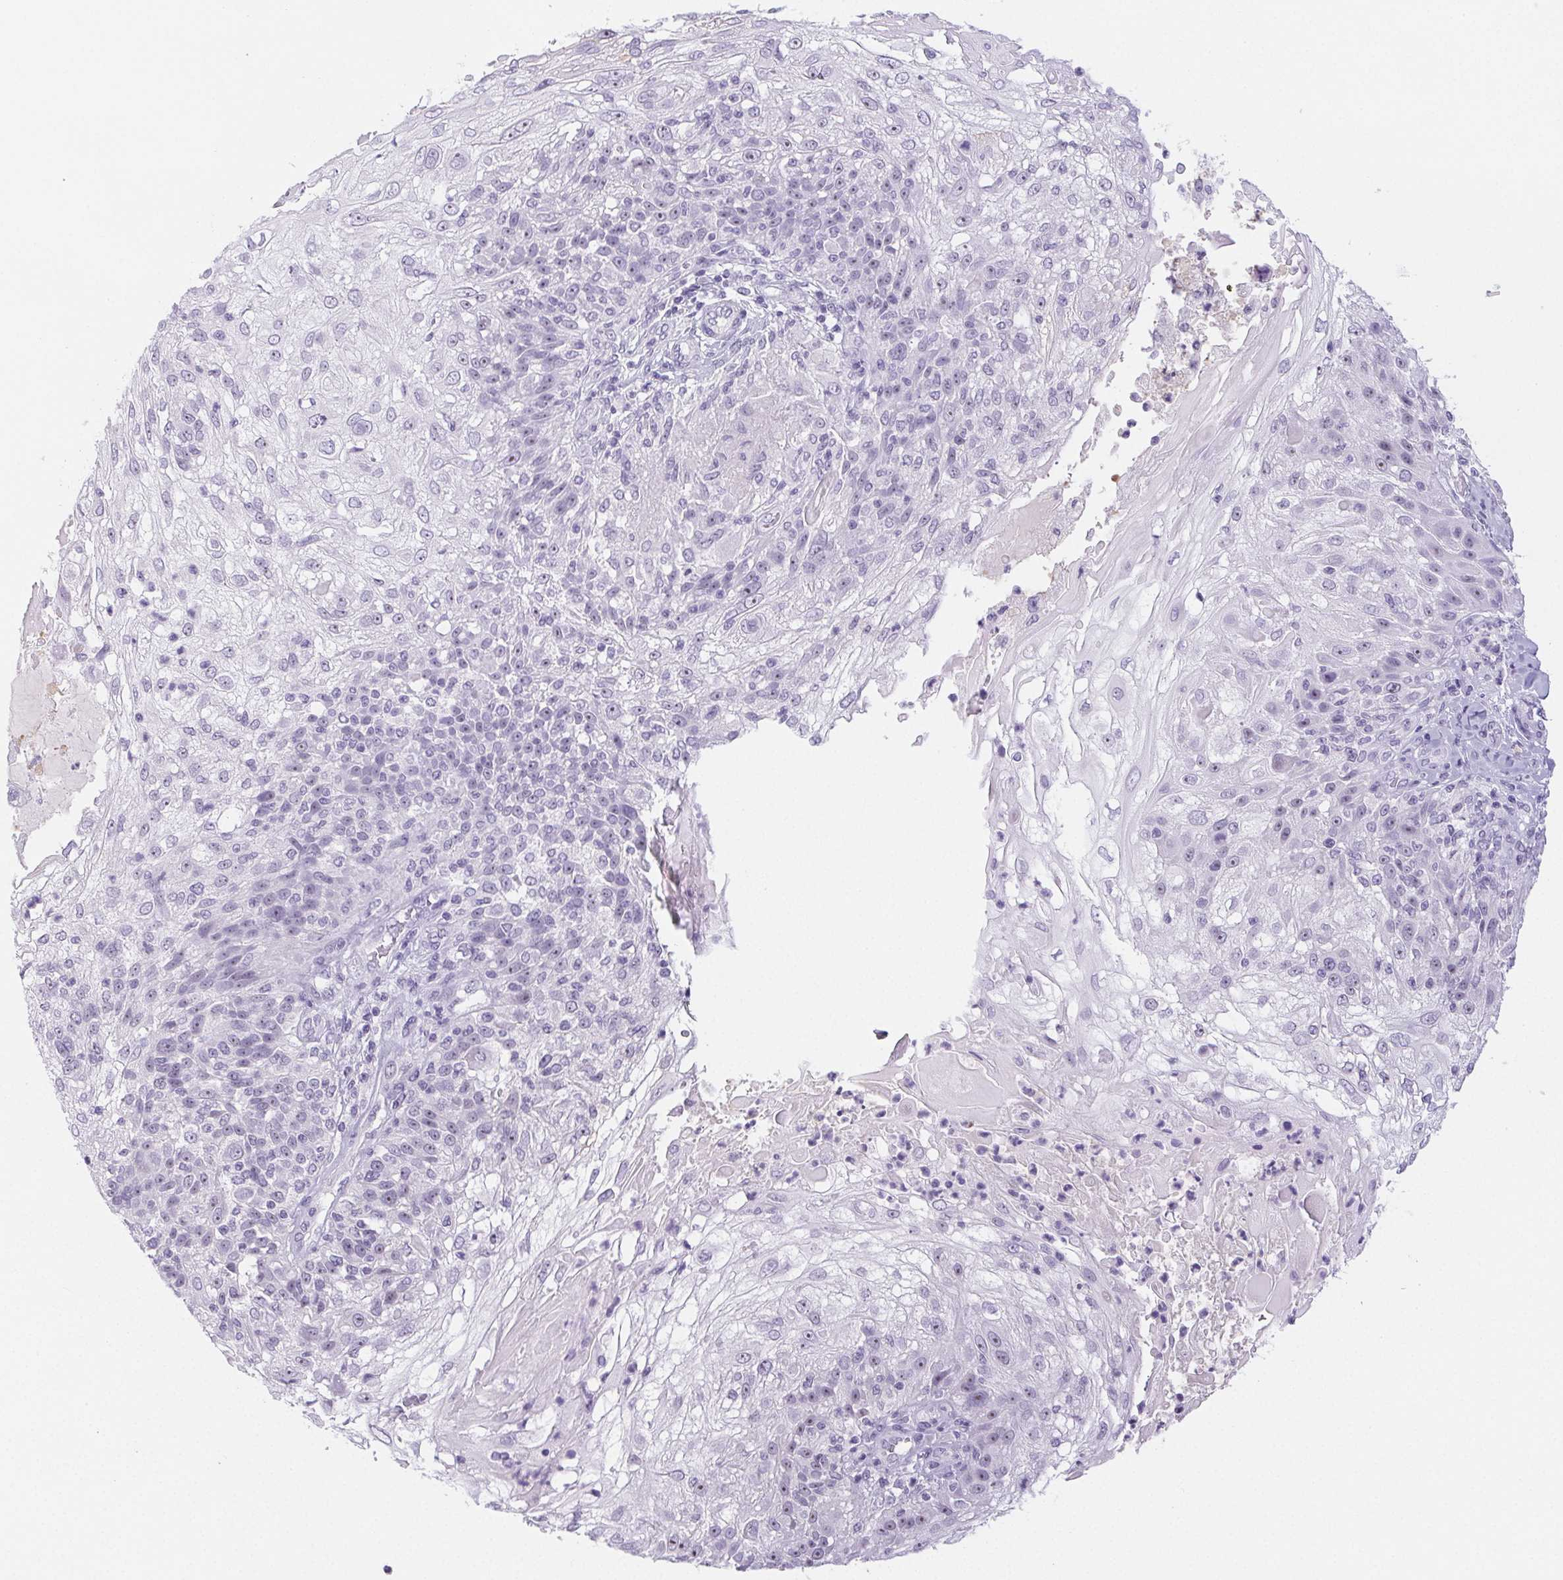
{"staining": {"intensity": "moderate", "quantity": "<25%", "location": "nuclear"}, "tissue": "skin cancer", "cell_type": "Tumor cells", "image_type": "cancer", "snomed": [{"axis": "morphology", "description": "Normal tissue, NOS"}, {"axis": "morphology", "description": "Squamous cell carcinoma, NOS"}, {"axis": "topography", "description": "Skin"}], "caption": "Immunohistochemistry (IHC) of human skin squamous cell carcinoma displays low levels of moderate nuclear expression in about <25% of tumor cells.", "gene": "ST8SIA3", "patient": {"sex": "female", "age": 83}}